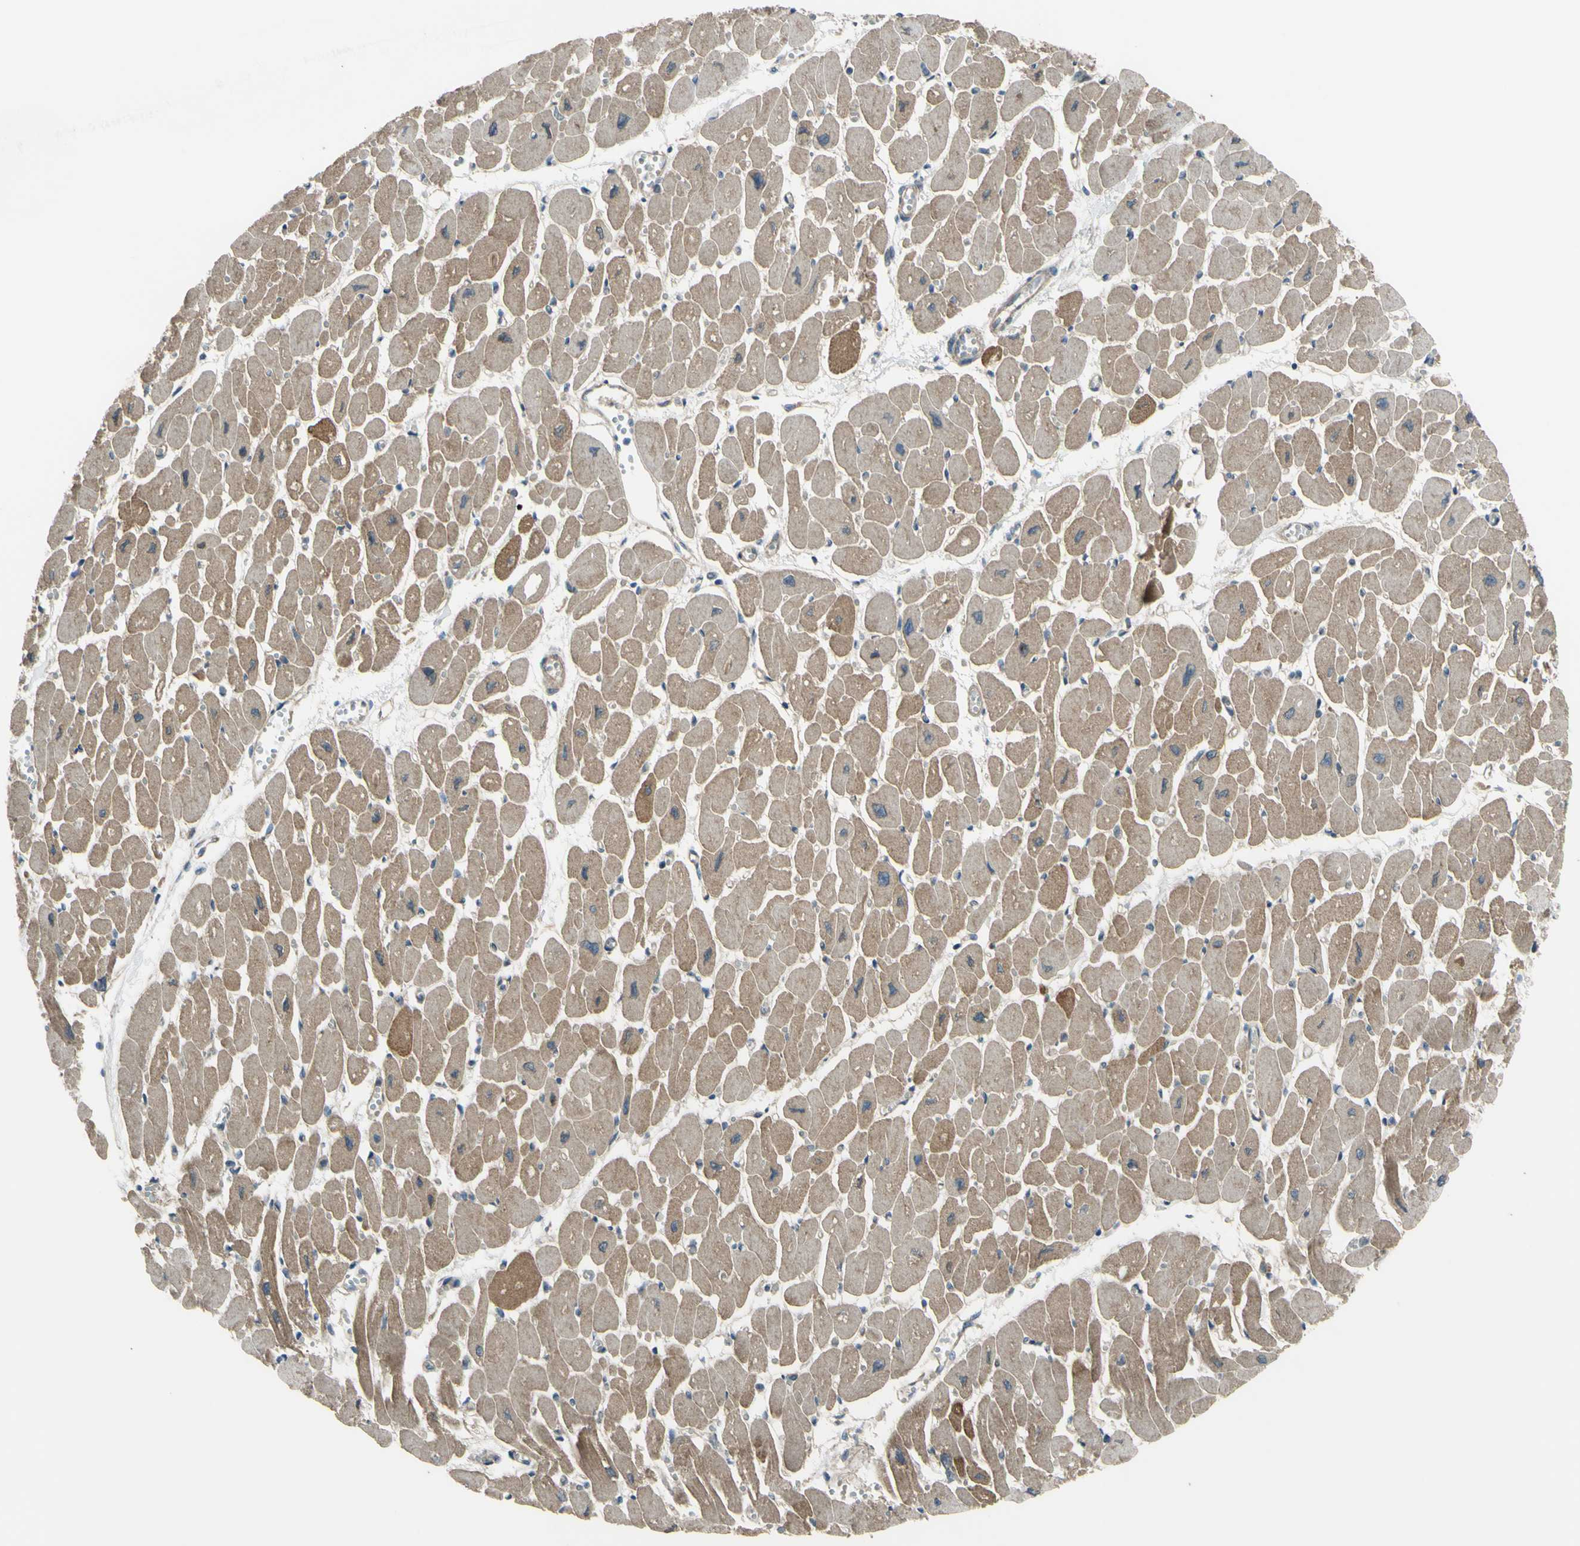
{"staining": {"intensity": "moderate", "quantity": ">75%", "location": "cytoplasmic/membranous"}, "tissue": "heart muscle", "cell_type": "Cardiomyocytes", "image_type": "normal", "snomed": [{"axis": "morphology", "description": "Normal tissue, NOS"}, {"axis": "topography", "description": "Heart"}], "caption": "Protein expression analysis of unremarkable human heart muscle reveals moderate cytoplasmic/membranous positivity in approximately >75% of cardiomyocytes.", "gene": "FLII", "patient": {"sex": "female", "age": 54}}